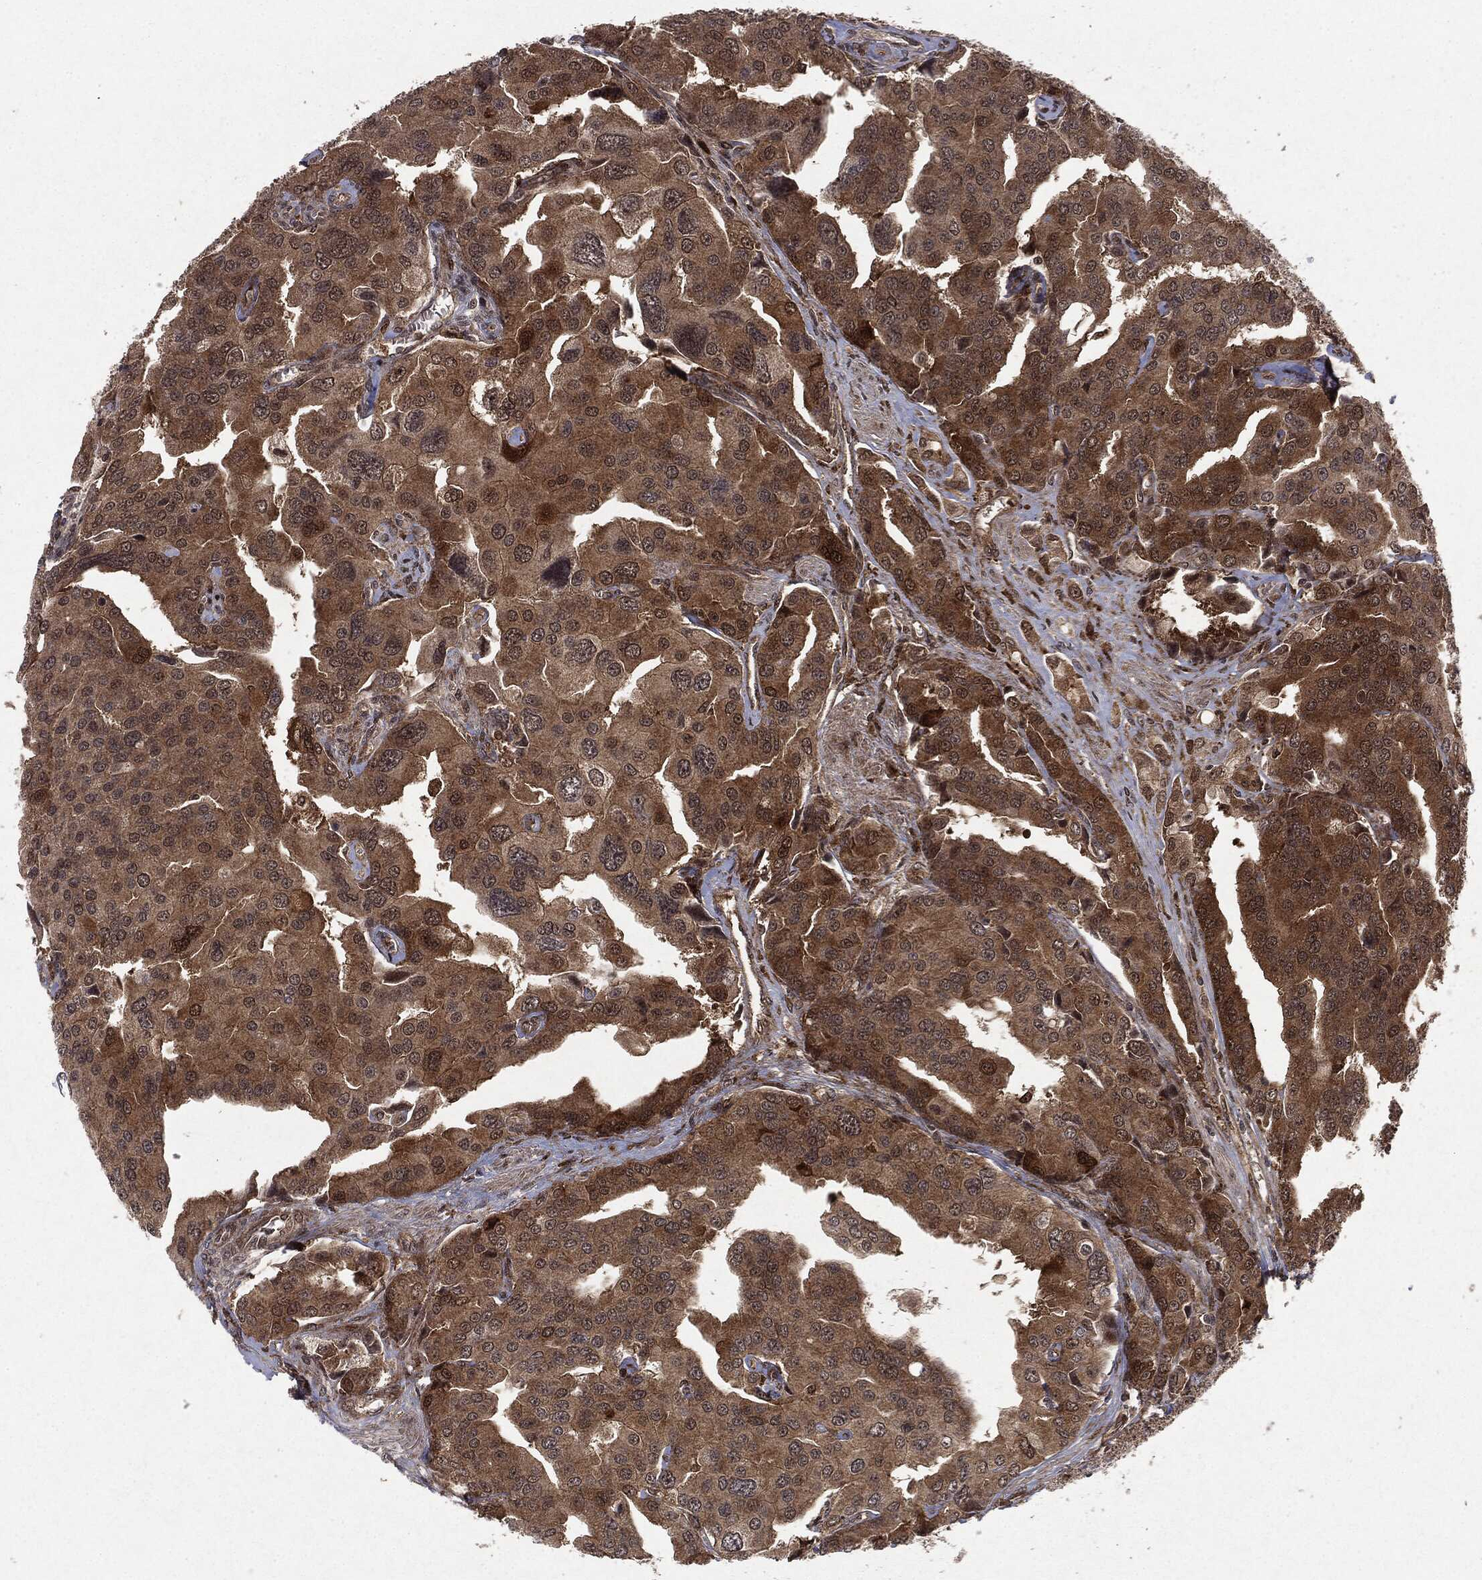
{"staining": {"intensity": "moderate", "quantity": ">75%", "location": "cytoplasmic/membranous"}, "tissue": "prostate cancer", "cell_type": "Tumor cells", "image_type": "cancer", "snomed": [{"axis": "morphology", "description": "Adenocarcinoma, NOS"}, {"axis": "topography", "description": "Prostate and seminal vesicle, NOS"}, {"axis": "topography", "description": "Prostate"}], "caption": "Protein expression analysis of prostate cancer shows moderate cytoplasmic/membranous expression in approximately >75% of tumor cells. (DAB IHC, brown staining for protein, blue staining for nuclei).", "gene": "OTUB1", "patient": {"sex": "male", "age": 69}}